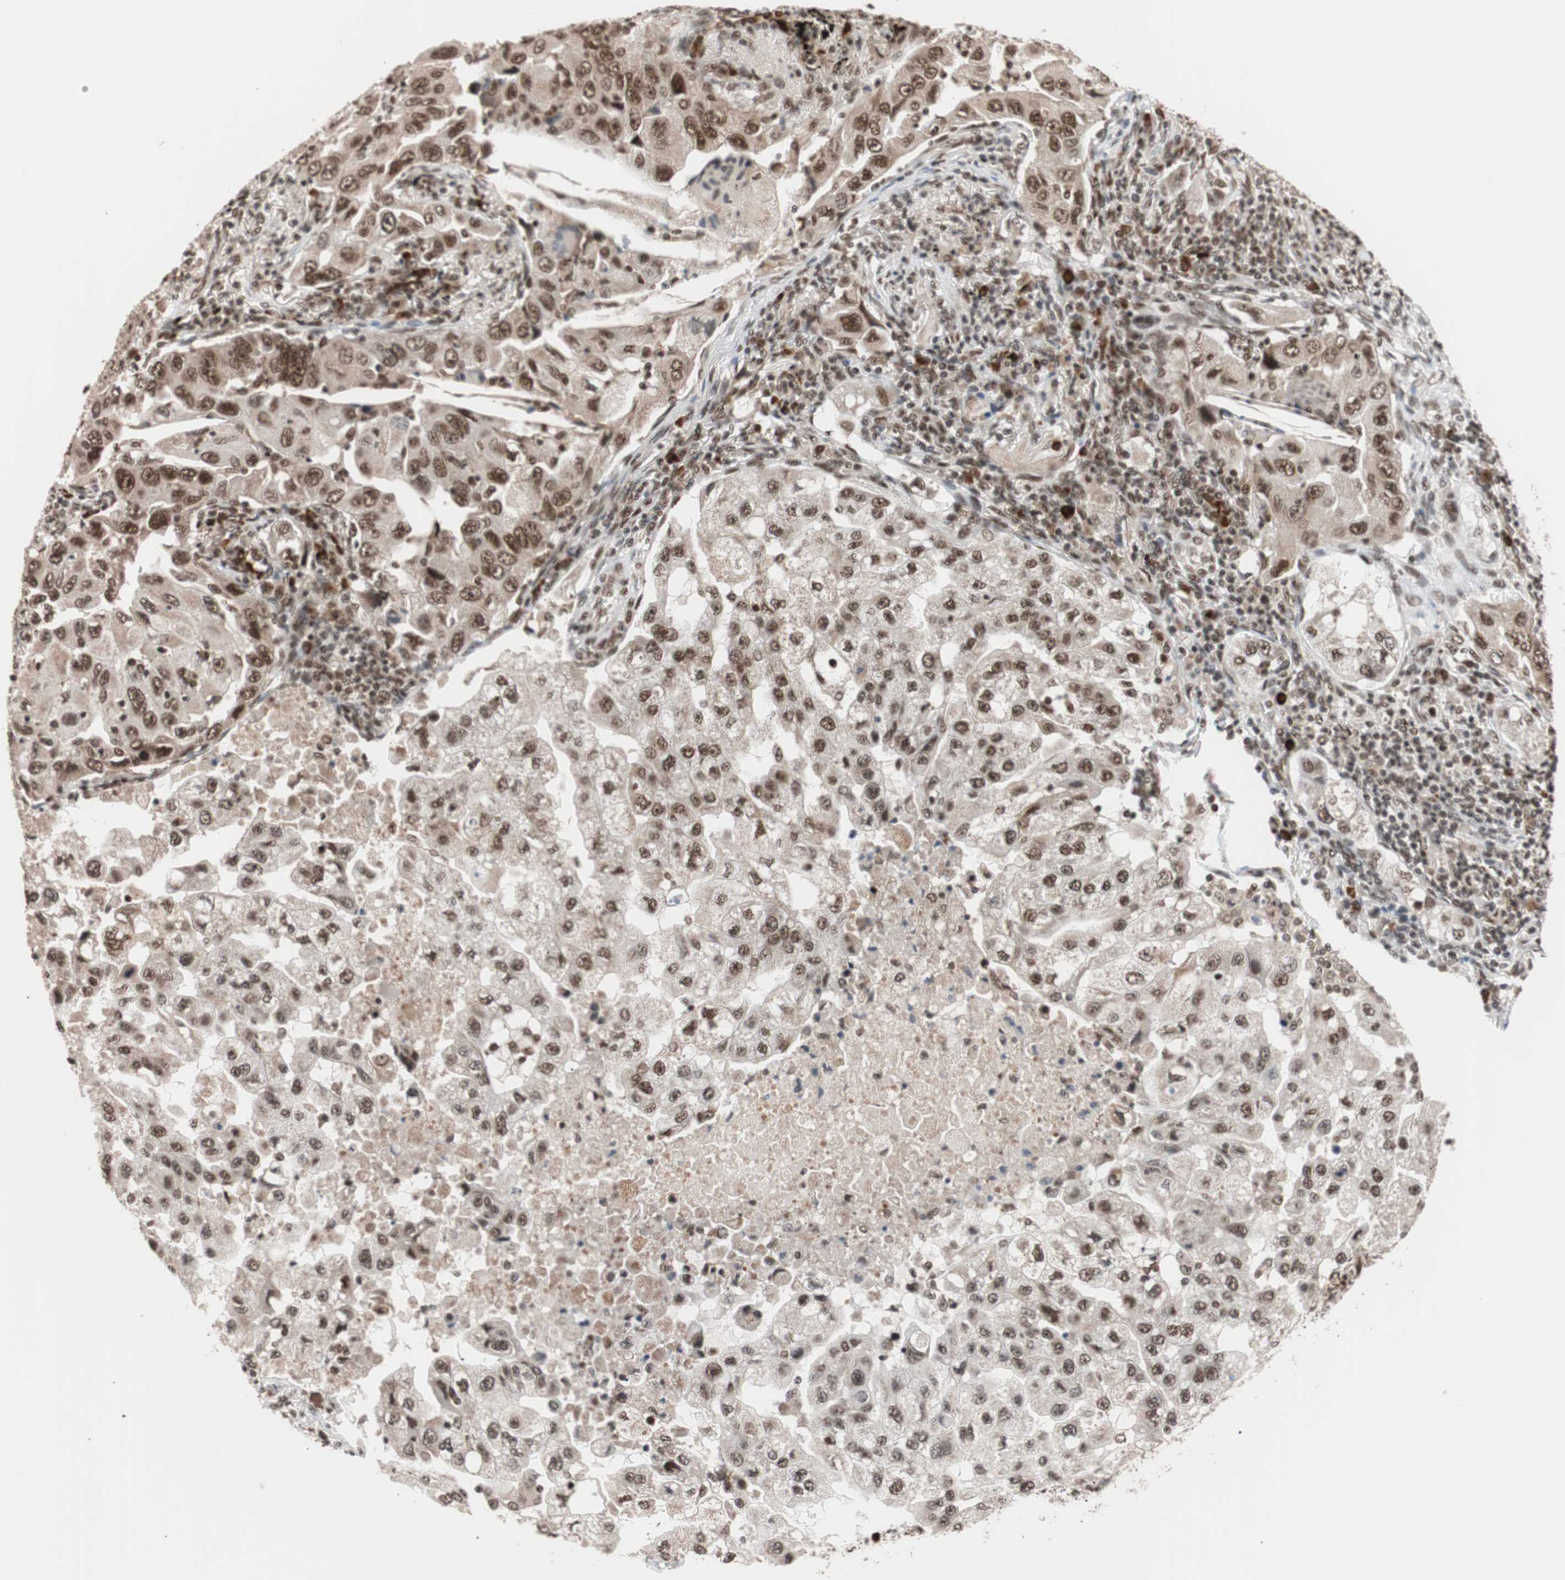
{"staining": {"intensity": "moderate", "quantity": ">75%", "location": "nuclear"}, "tissue": "lung cancer", "cell_type": "Tumor cells", "image_type": "cancer", "snomed": [{"axis": "morphology", "description": "Adenocarcinoma, NOS"}, {"axis": "topography", "description": "Lung"}], "caption": "Immunohistochemical staining of adenocarcinoma (lung) displays moderate nuclear protein positivity in about >75% of tumor cells.", "gene": "CHAMP1", "patient": {"sex": "female", "age": 65}}